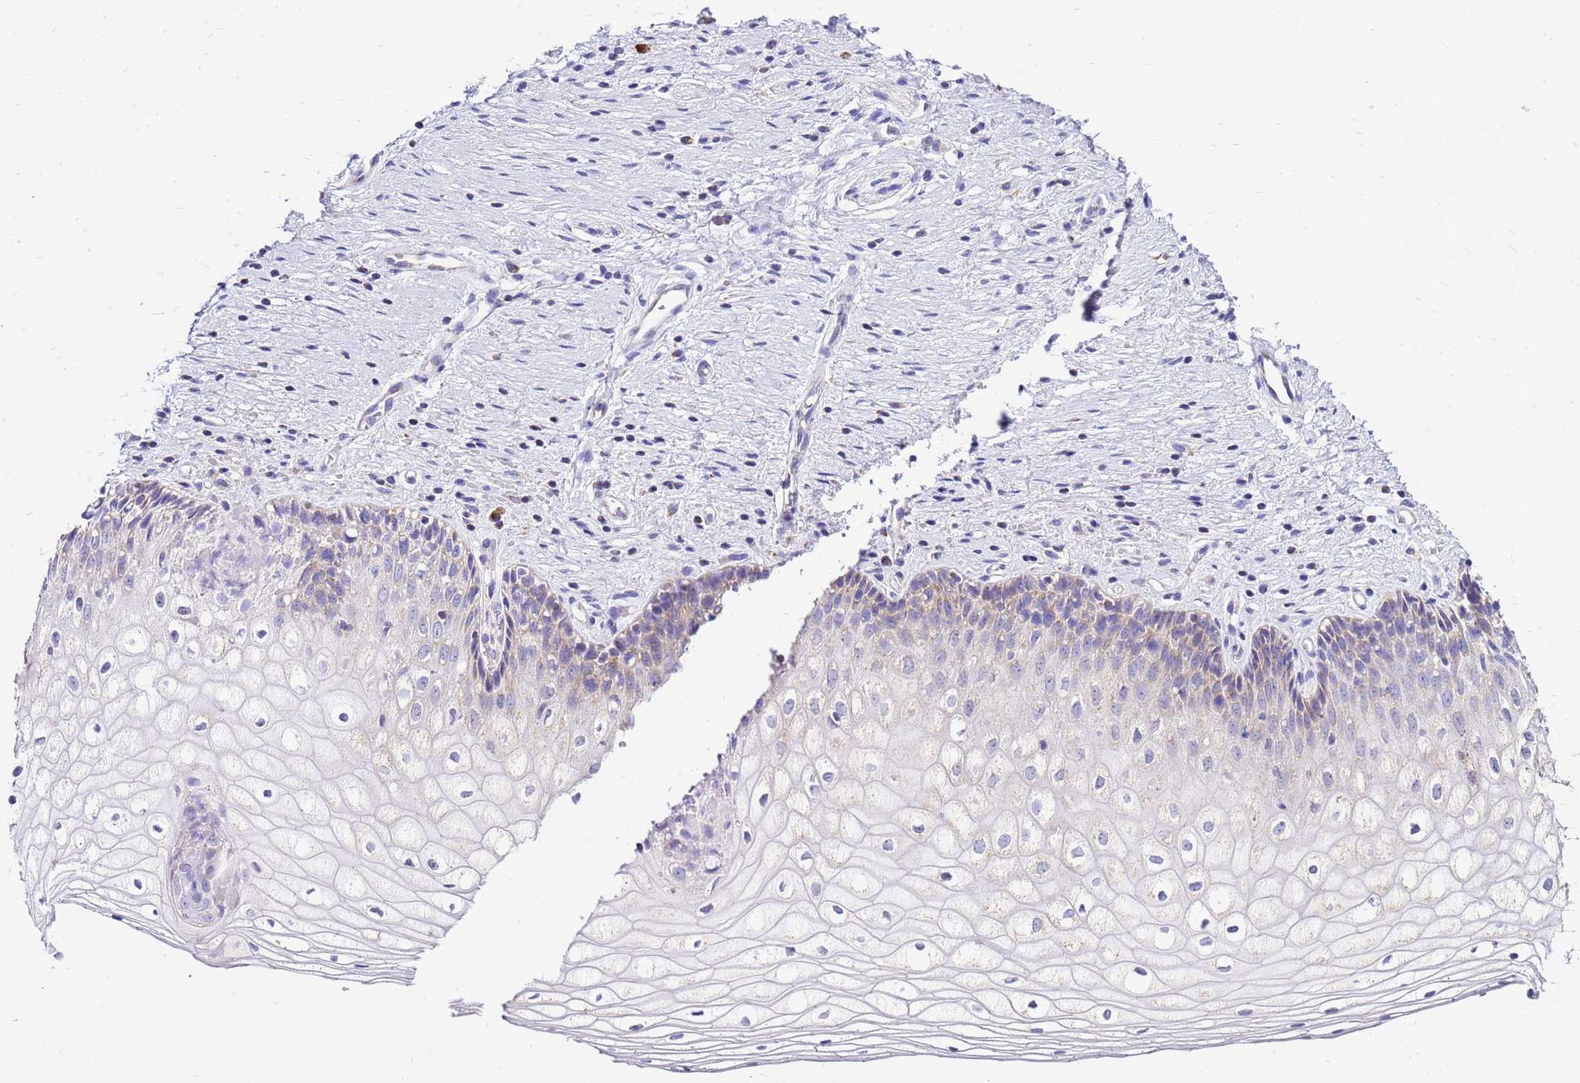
{"staining": {"intensity": "weak", "quantity": "25%-75%", "location": "cytoplasmic/membranous"}, "tissue": "vagina", "cell_type": "Squamous epithelial cells", "image_type": "normal", "snomed": [{"axis": "morphology", "description": "Normal tissue, NOS"}, {"axis": "topography", "description": "Vagina"}], "caption": "Protein staining reveals weak cytoplasmic/membranous staining in approximately 25%-75% of squamous epithelial cells in benign vagina. Nuclei are stained in blue.", "gene": "IGF1R", "patient": {"sex": "female", "age": 60}}